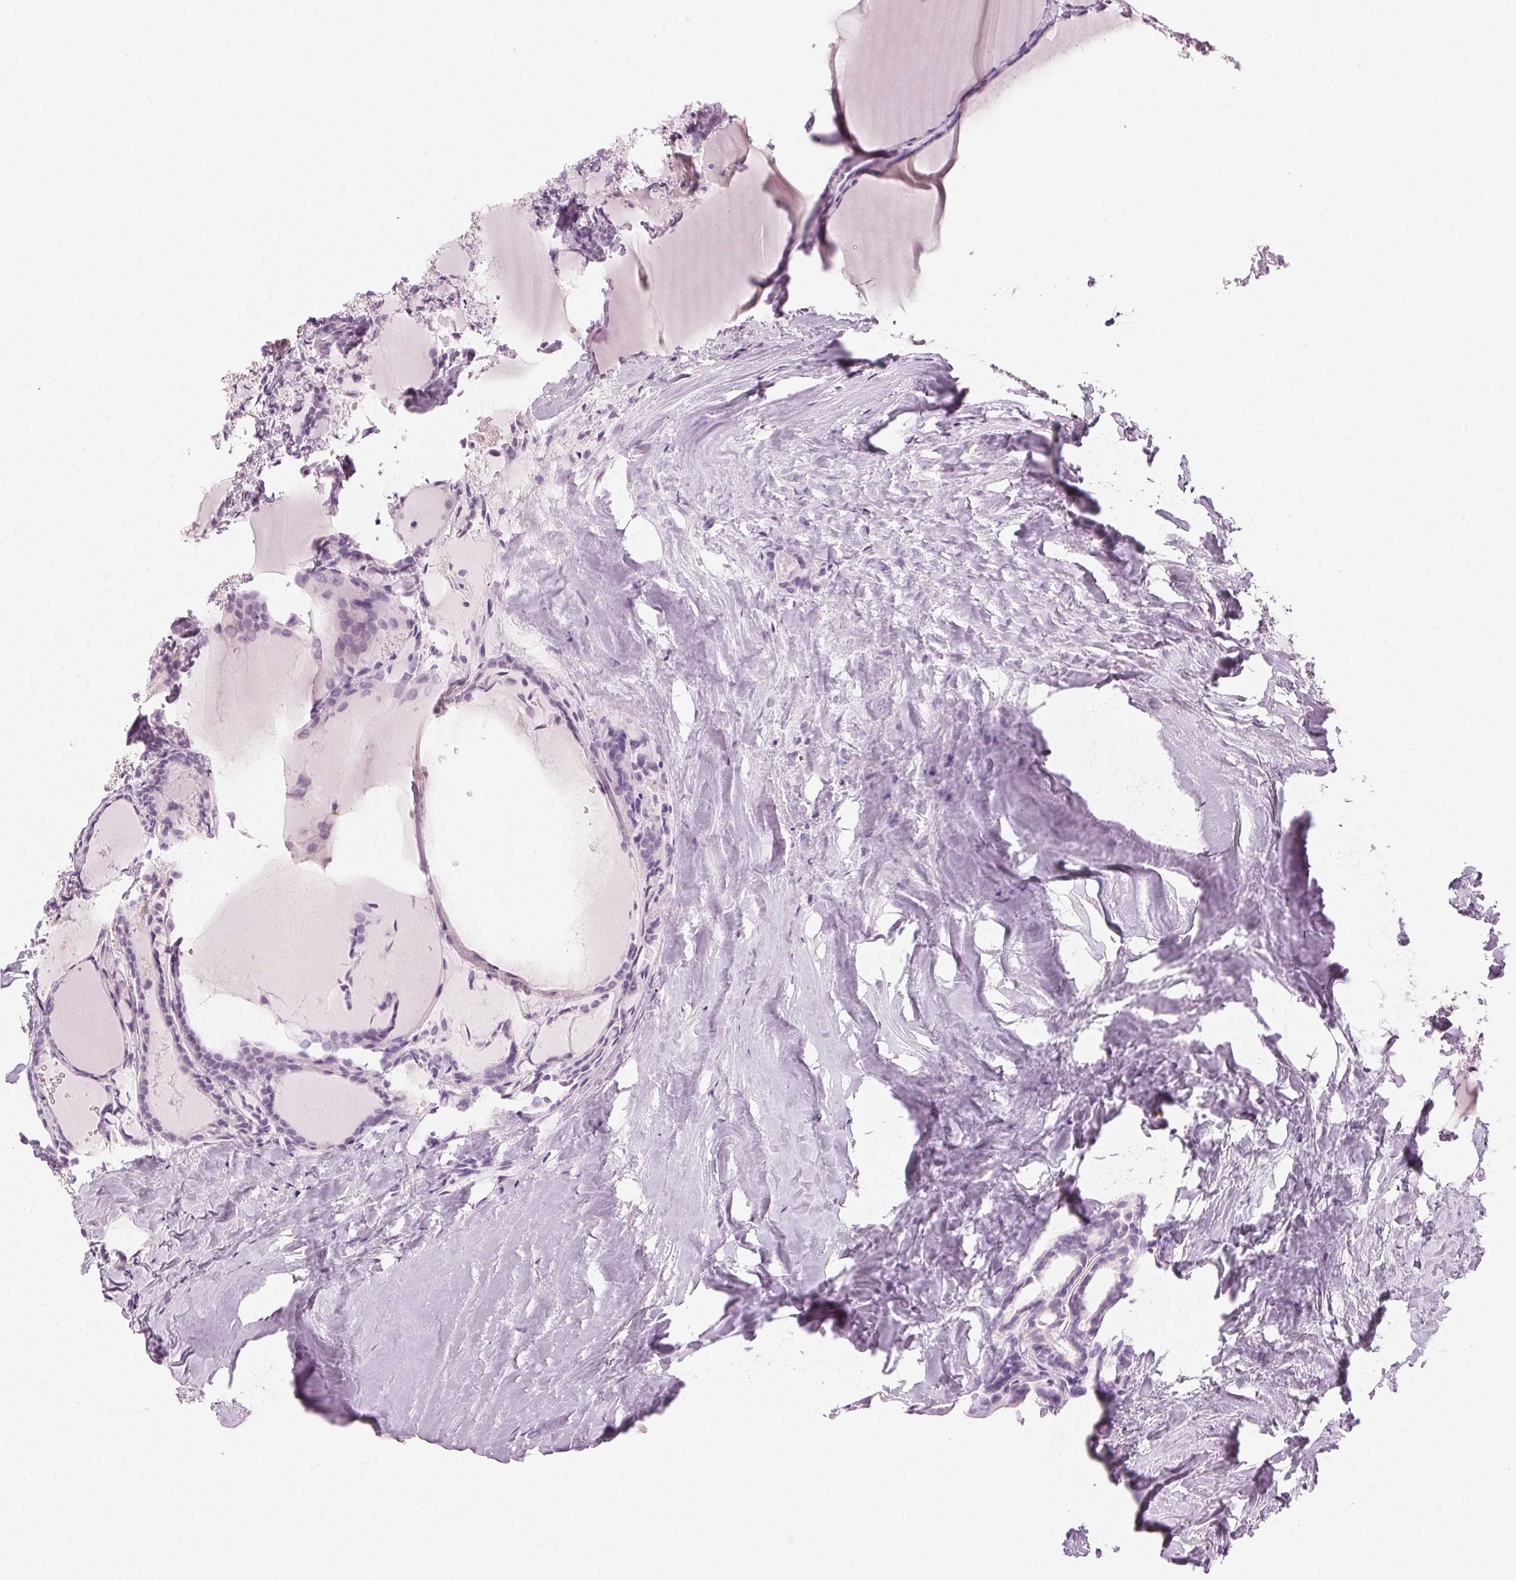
{"staining": {"intensity": "negative", "quantity": "none", "location": "none"}, "tissue": "thyroid cancer", "cell_type": "Tumor cells", "image_type": "cancer", "snomed": [{"axis": "morphology", "description": "Papillary adenocarcinoma, NOS"}, {"axis": "topography", "description": "Thyroid gland"}], "caption": "Micrograph shows no significant protein expression in tumor cells of thyroid cancer (papillary adenocarcinoma).", "gene": "MPO", "patient": {"sex": "female", "age": 46}}